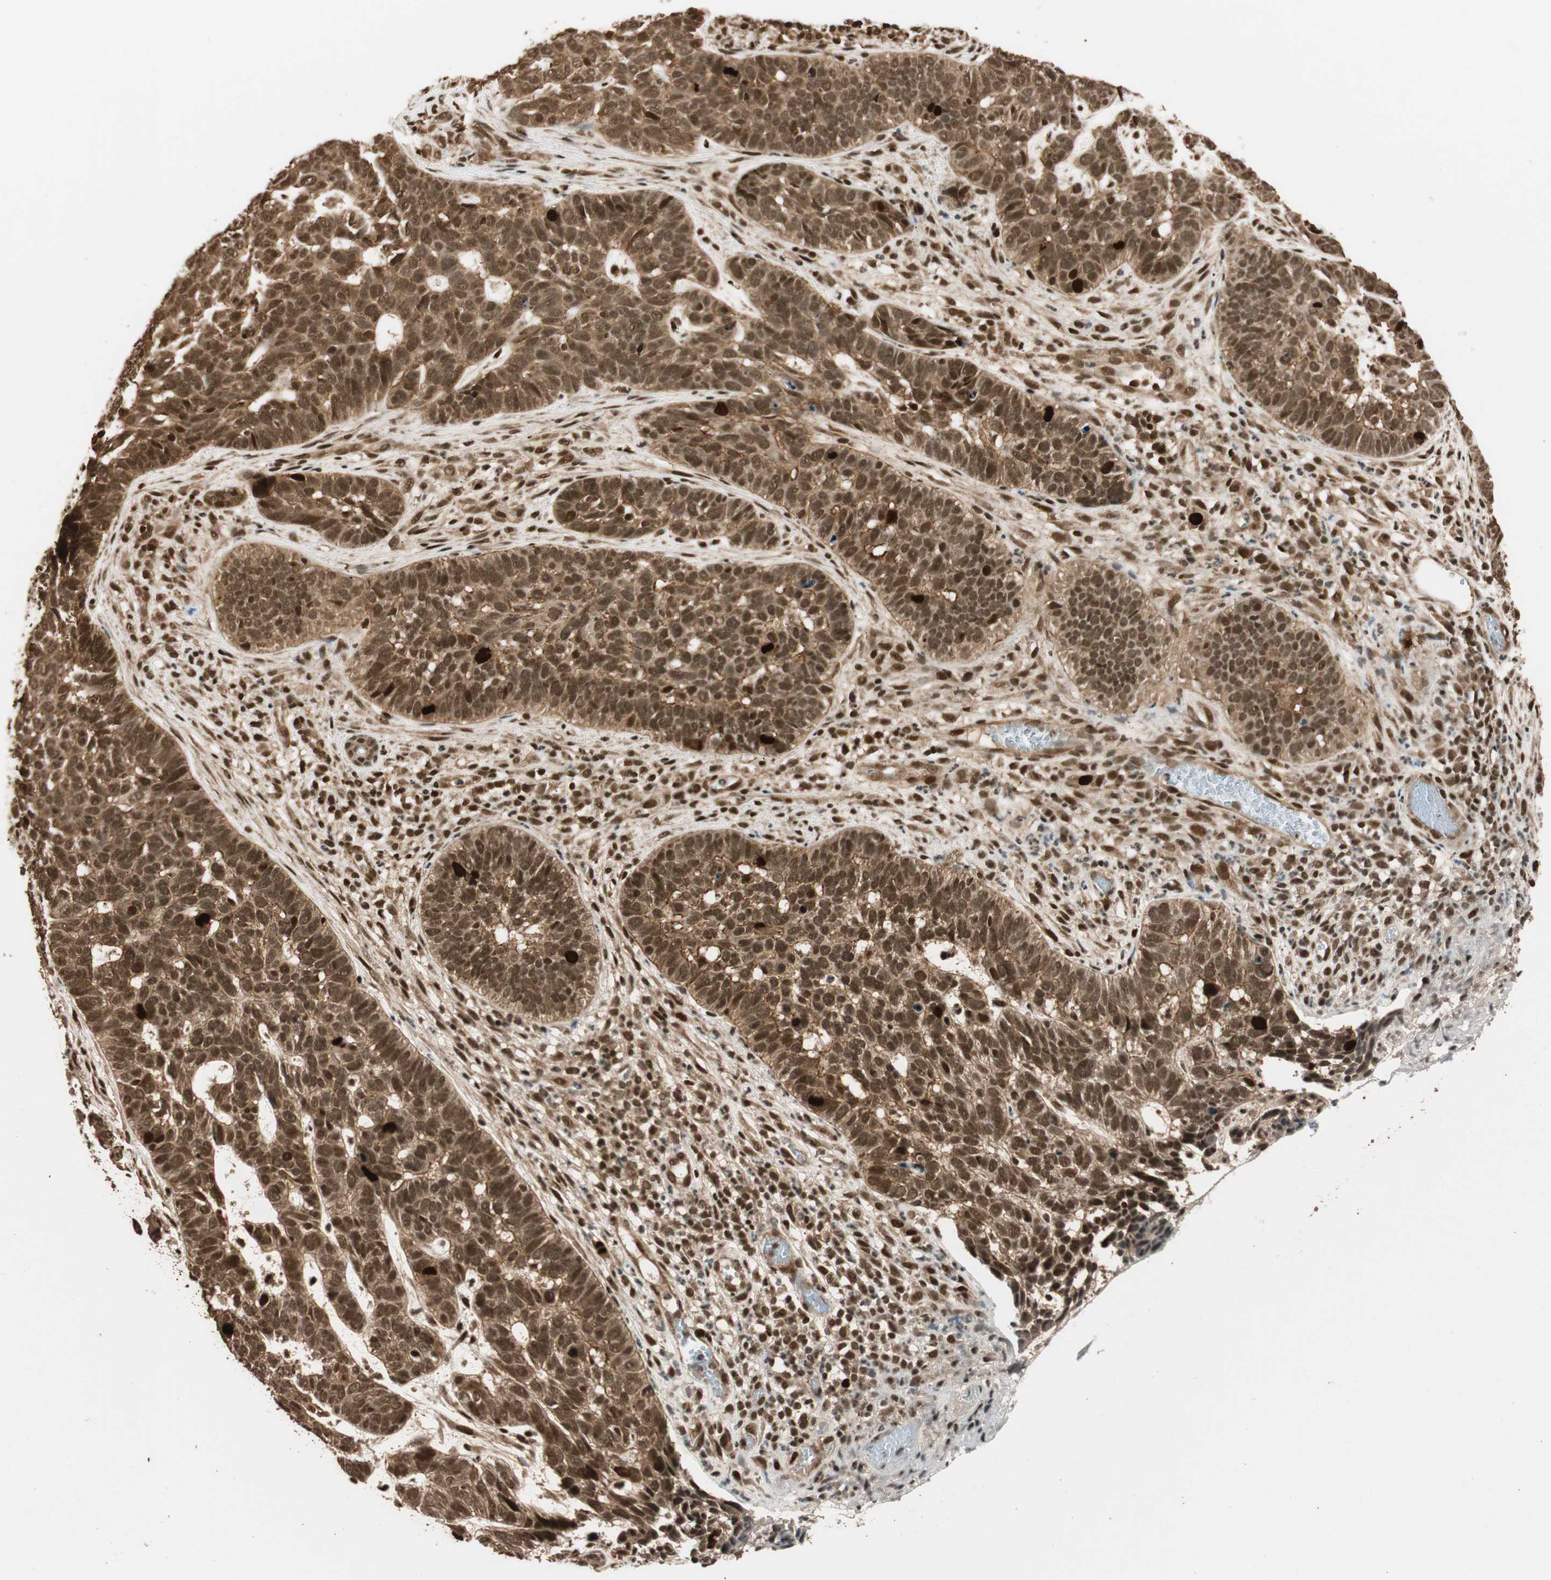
{"staining": {"intensity": "strong", "quantity": ">75%", "location": "nuclear"}, "tissue": "skin cancer", "cell_type": "Tumor cells", "image_type": "cancer", "snomed": [{"axis": "morphology", "description": "Basal cell carcinoma"}, {"axis": "topography", "description": "Skin"}], "caption": "A high-resolution image shows immunohistochemistry staining of skin basal cell carcinoma, which shows strong nuclear positivity in approximately >75% of tumor cells. (DAB IHC with brightfield microscopy, high magnification).", "gene": "ALKBH5", "patient": {"sex": "male", "age": 87}}